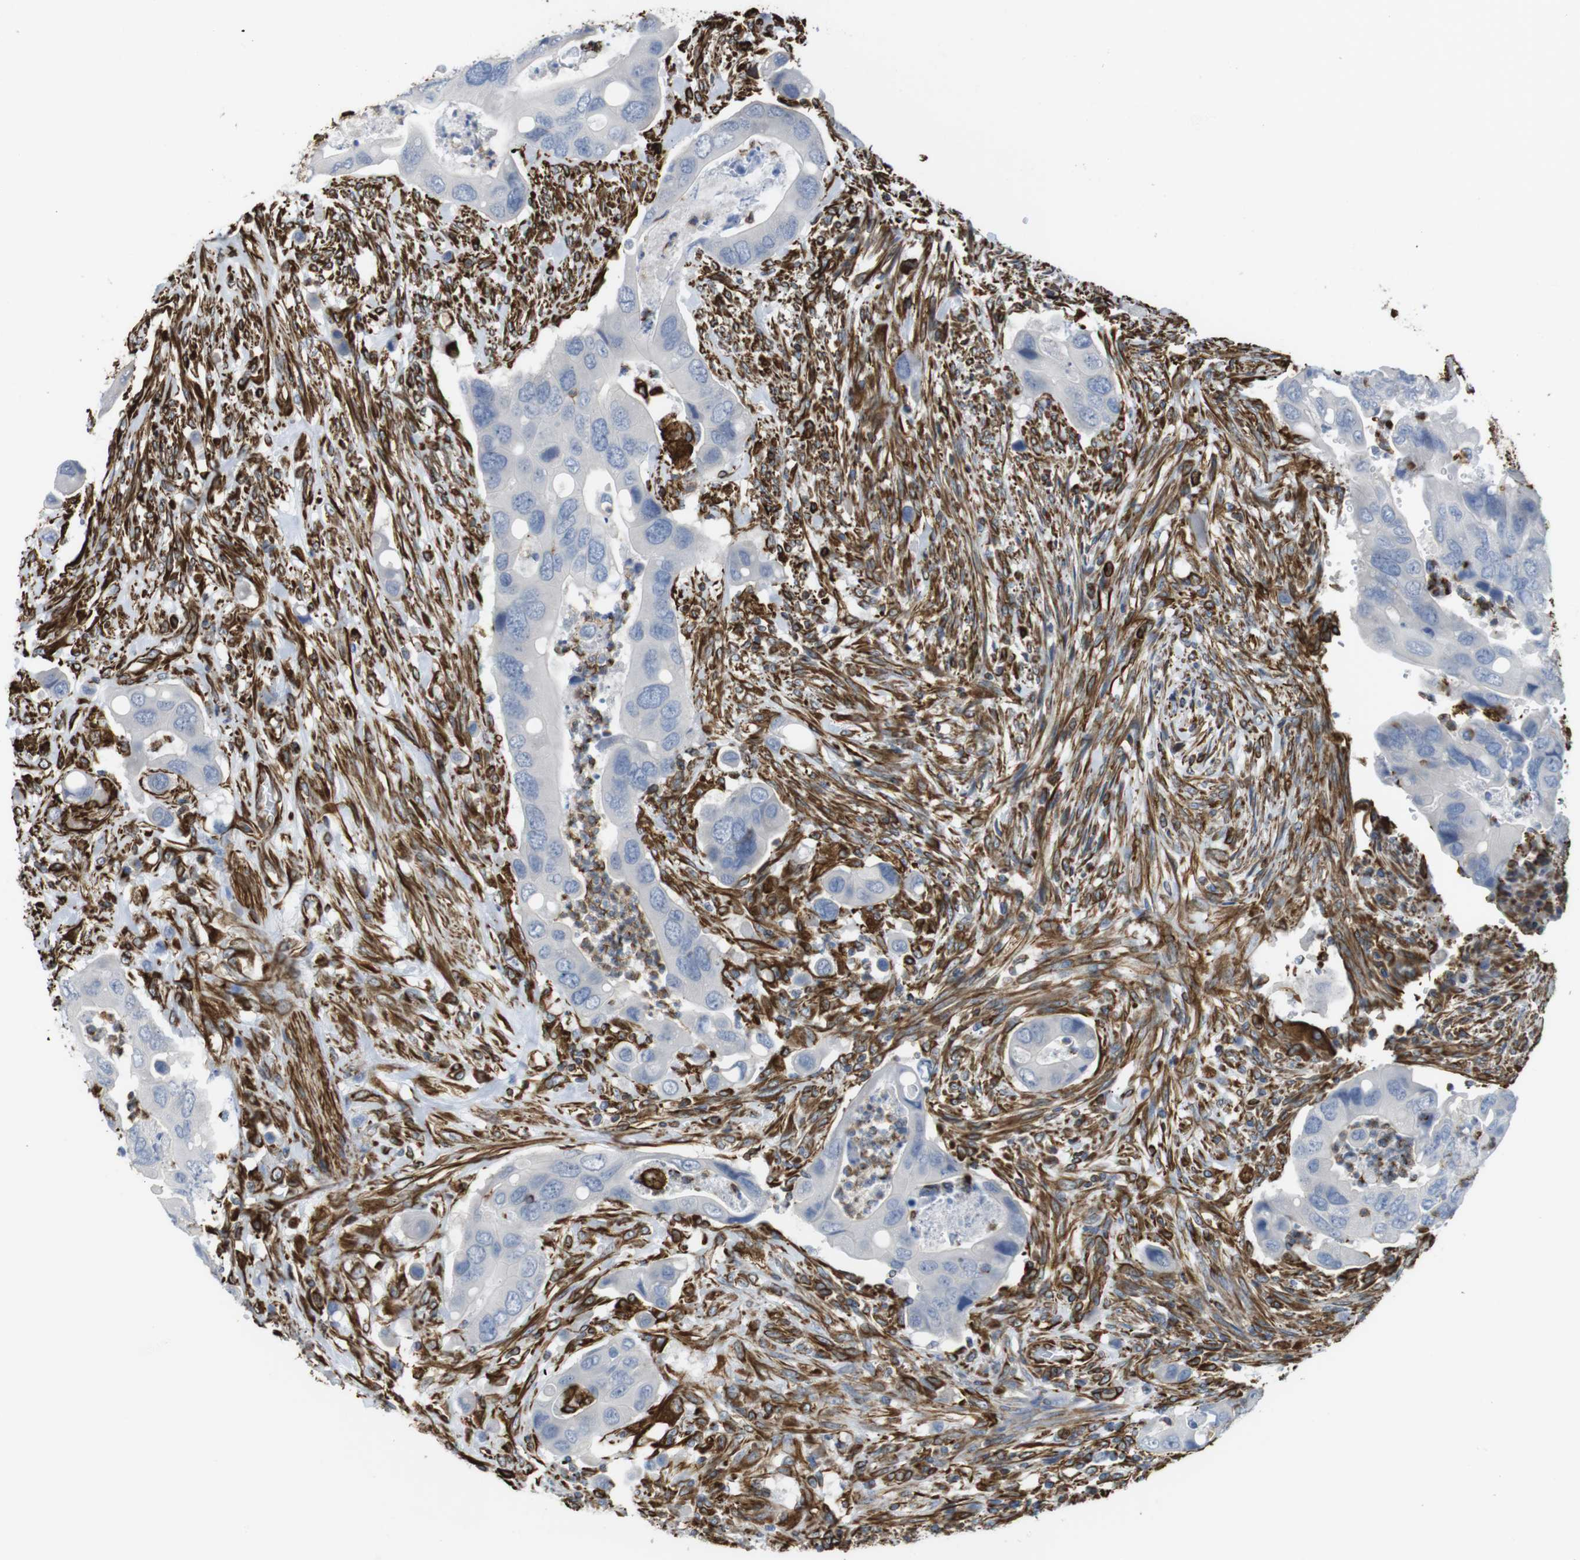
{"staining": {"intensity": "negative", "quantity": "none", "location": "none"}, "tissue": "colorectal cancer", "cell_type": "Tumor cells", "image_type": "cancer", "snomed": [{"axis": "morphology", "description": "Adenocarcinoma, NOS"}, {"axis": "topography", "description": "Rectum"}], "caption": "IHC of adenocarcinoma (colorectal) shows no staining in tumor cells.", "gene": "RALGPS1", "patient": {"sex": "female", "age": 57}}